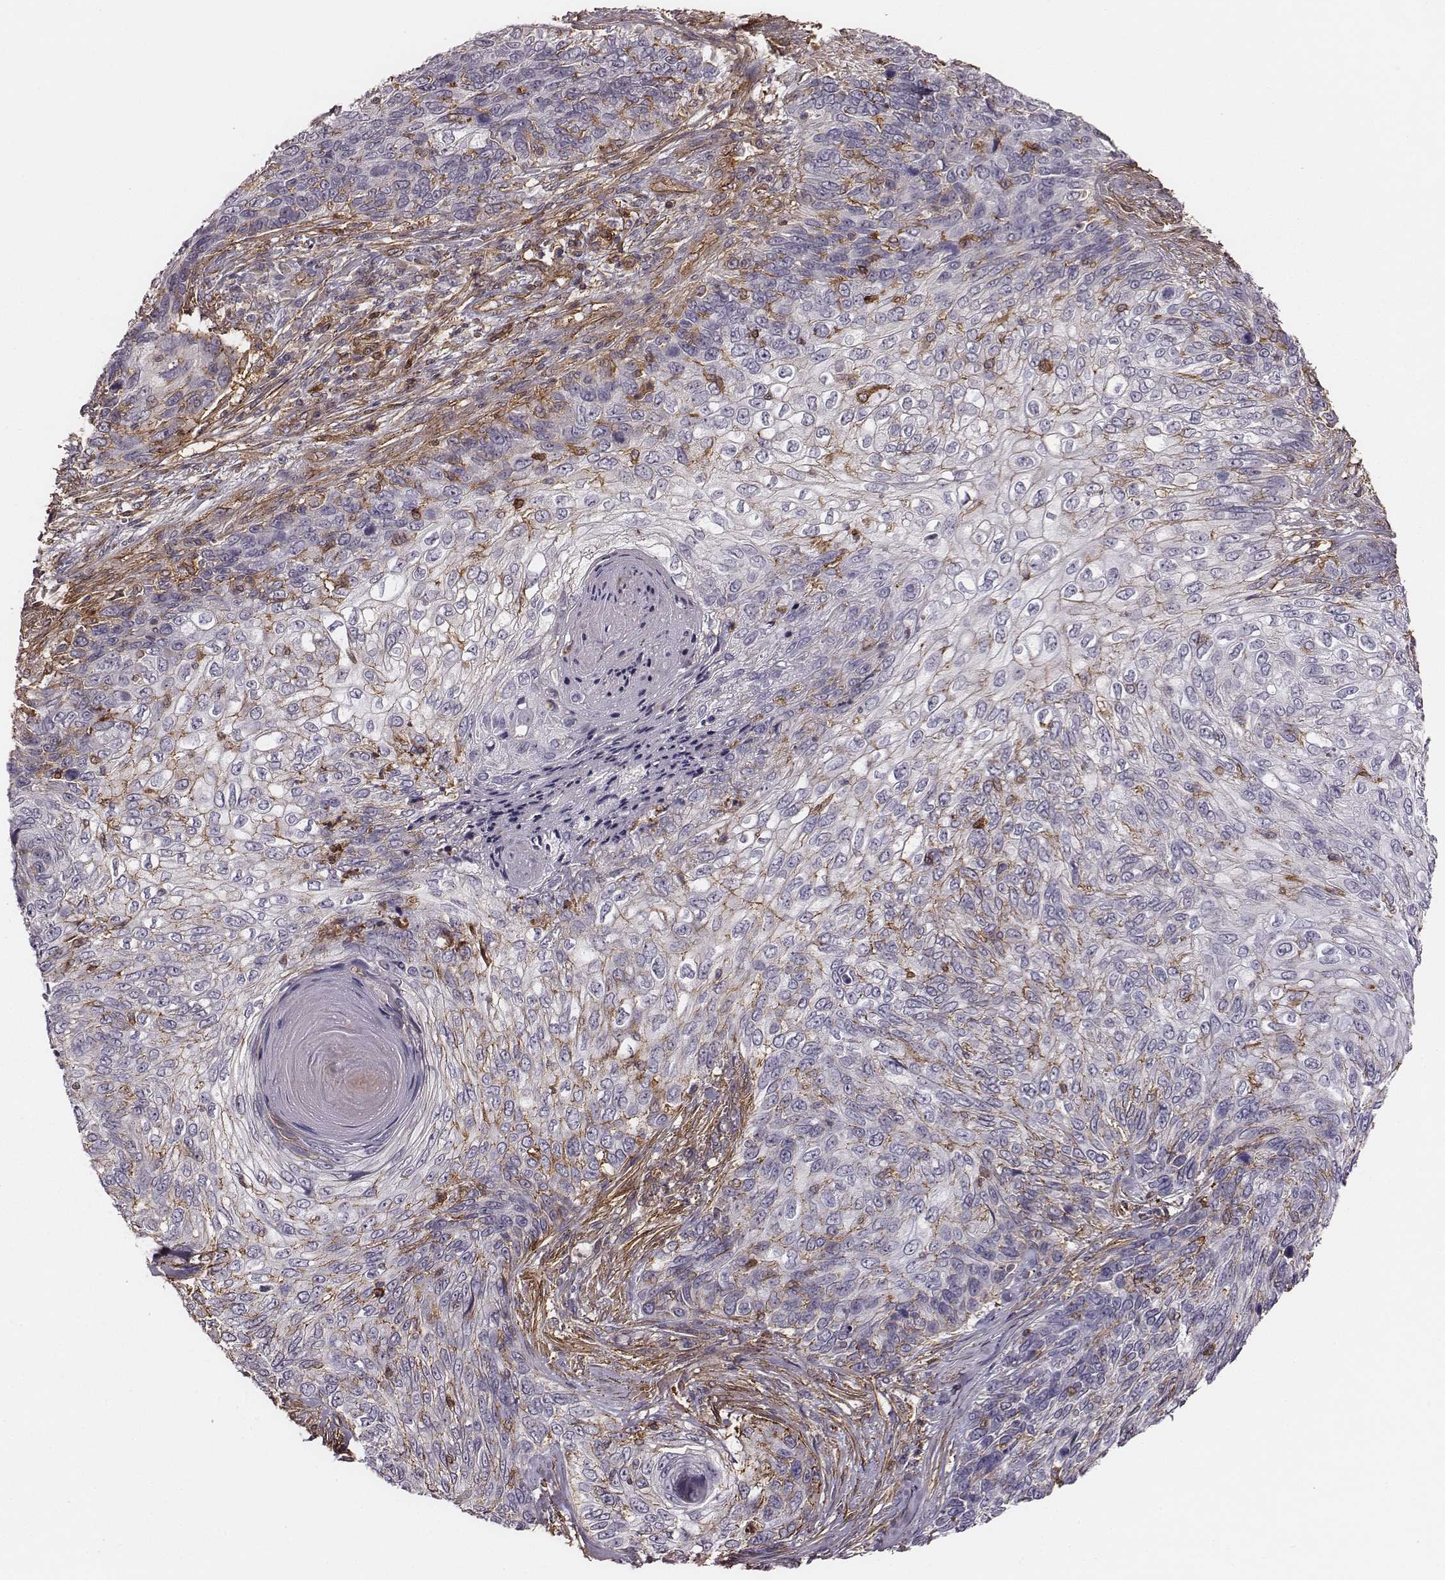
{"staining": {"intensity": "negative", "quantity": "none", "location": "none"}, "tissue": "skin cancer", "cell_type": "Tumor cells", "image_type": "cancer", "snomed": [{"axis": "morphology", "description": "Squamous cell carcinoma, NOS"}, {"axis": "topography", "description": "Skin"}], "caption": "This photomicrograph is of skin squamous cell carcinoma stained with immunohistochemistry to label a protein in brown with the nuclei are counter-stained blue. There is no expression in tumor cells.", "gene": "ZYX", "patient": {"sex": "male", "age": 92}}